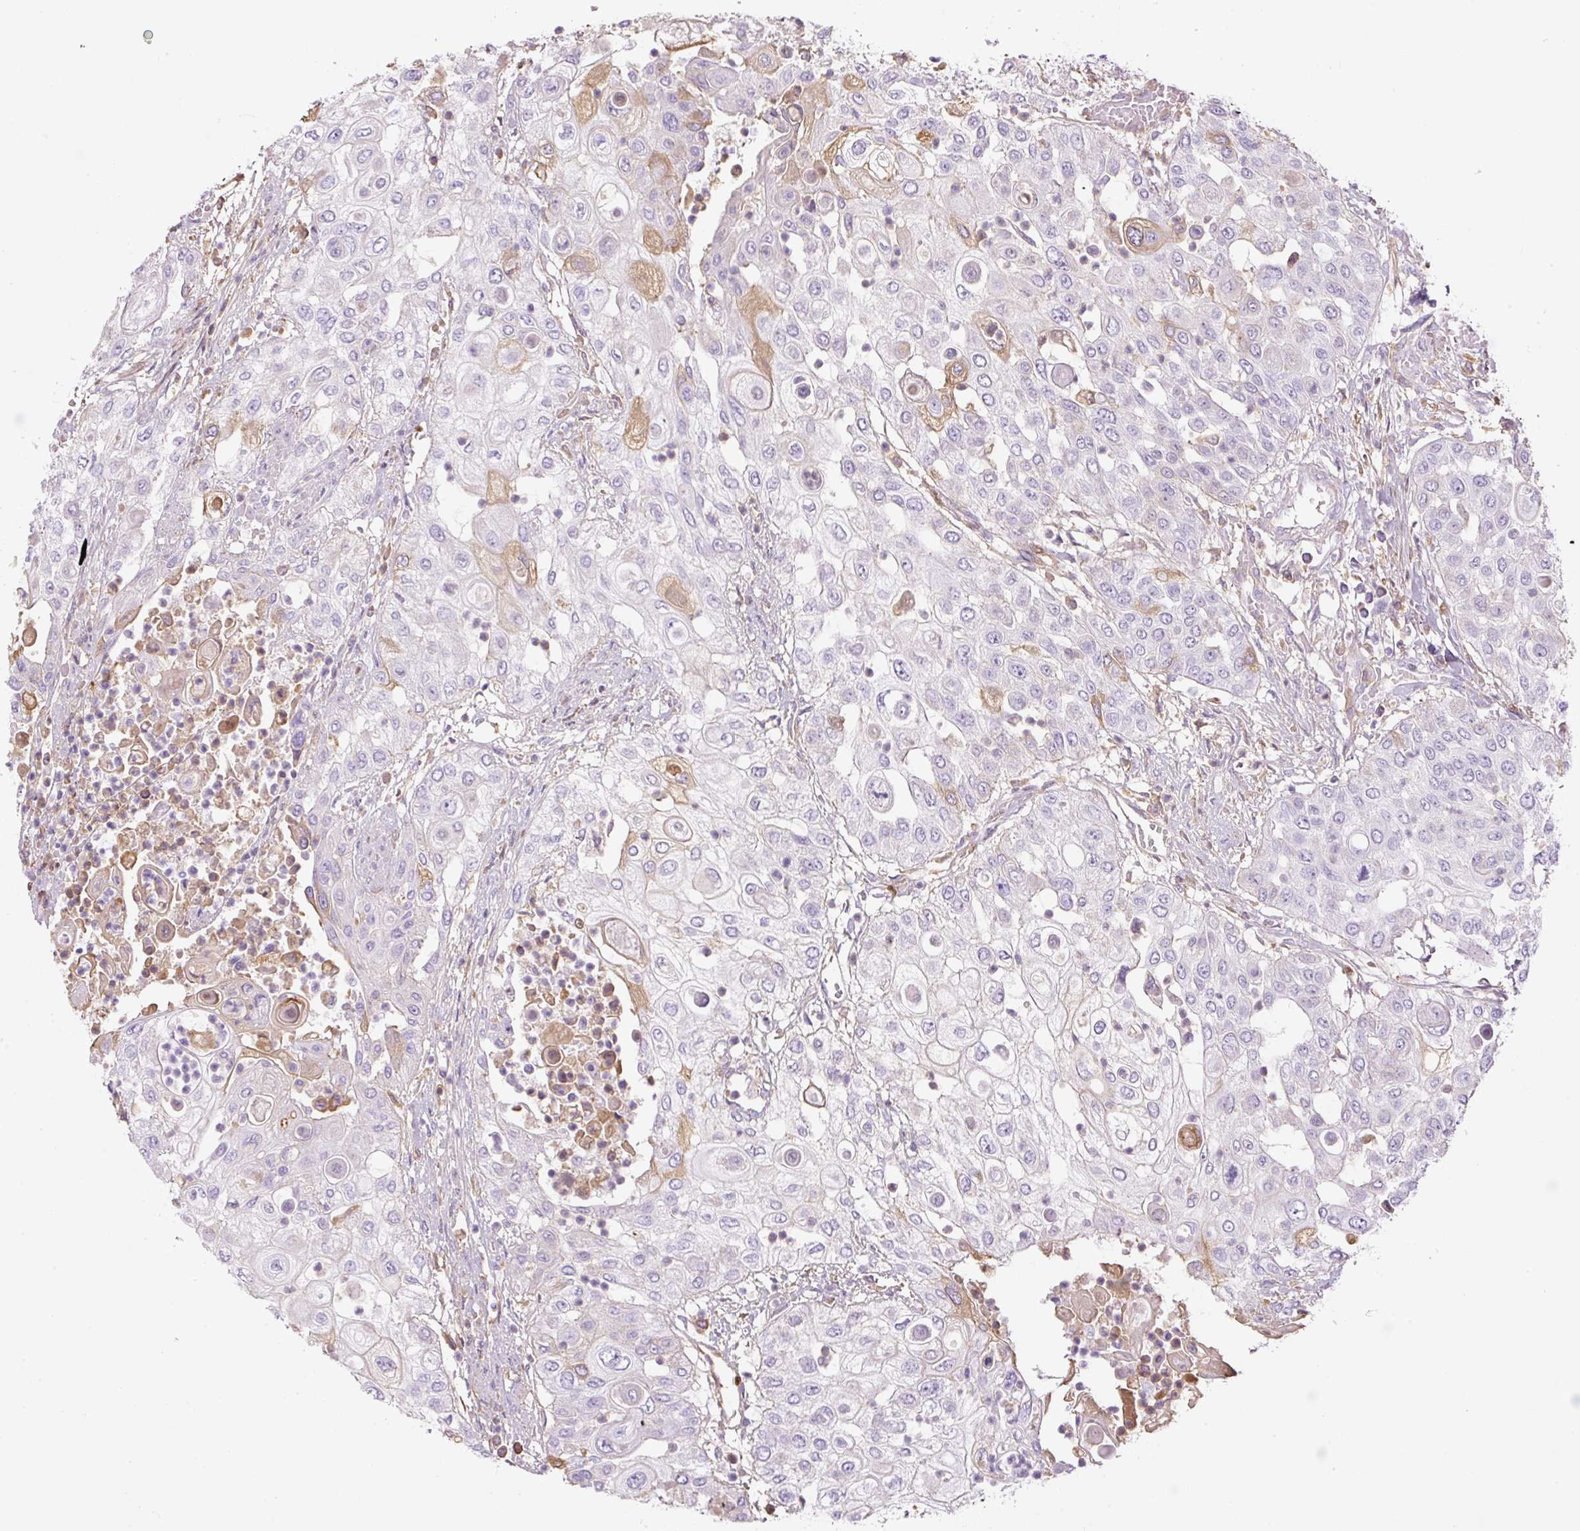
{"staining": {"intensity": "negative", "quantity": "none", "location": "none"}, "tissue": "urothelial cancer", "cell_type": "Tumor cells", "image_type": "cancer", "snomed": [{"axis": "morphology", "description": "Urothelial carcinoma, High grade"}, {"axis": "topography", "description": "Urinary bladder"}], "caption": "IHC photomicrograph of neoplastic tissue: urothelial cancer stained with DAB (3,3'-diaminobenzidine) shows no significant protein positivity in tumor cells.", "gene": "APOA1", "patient": {"sex": "female", "age": 79}}